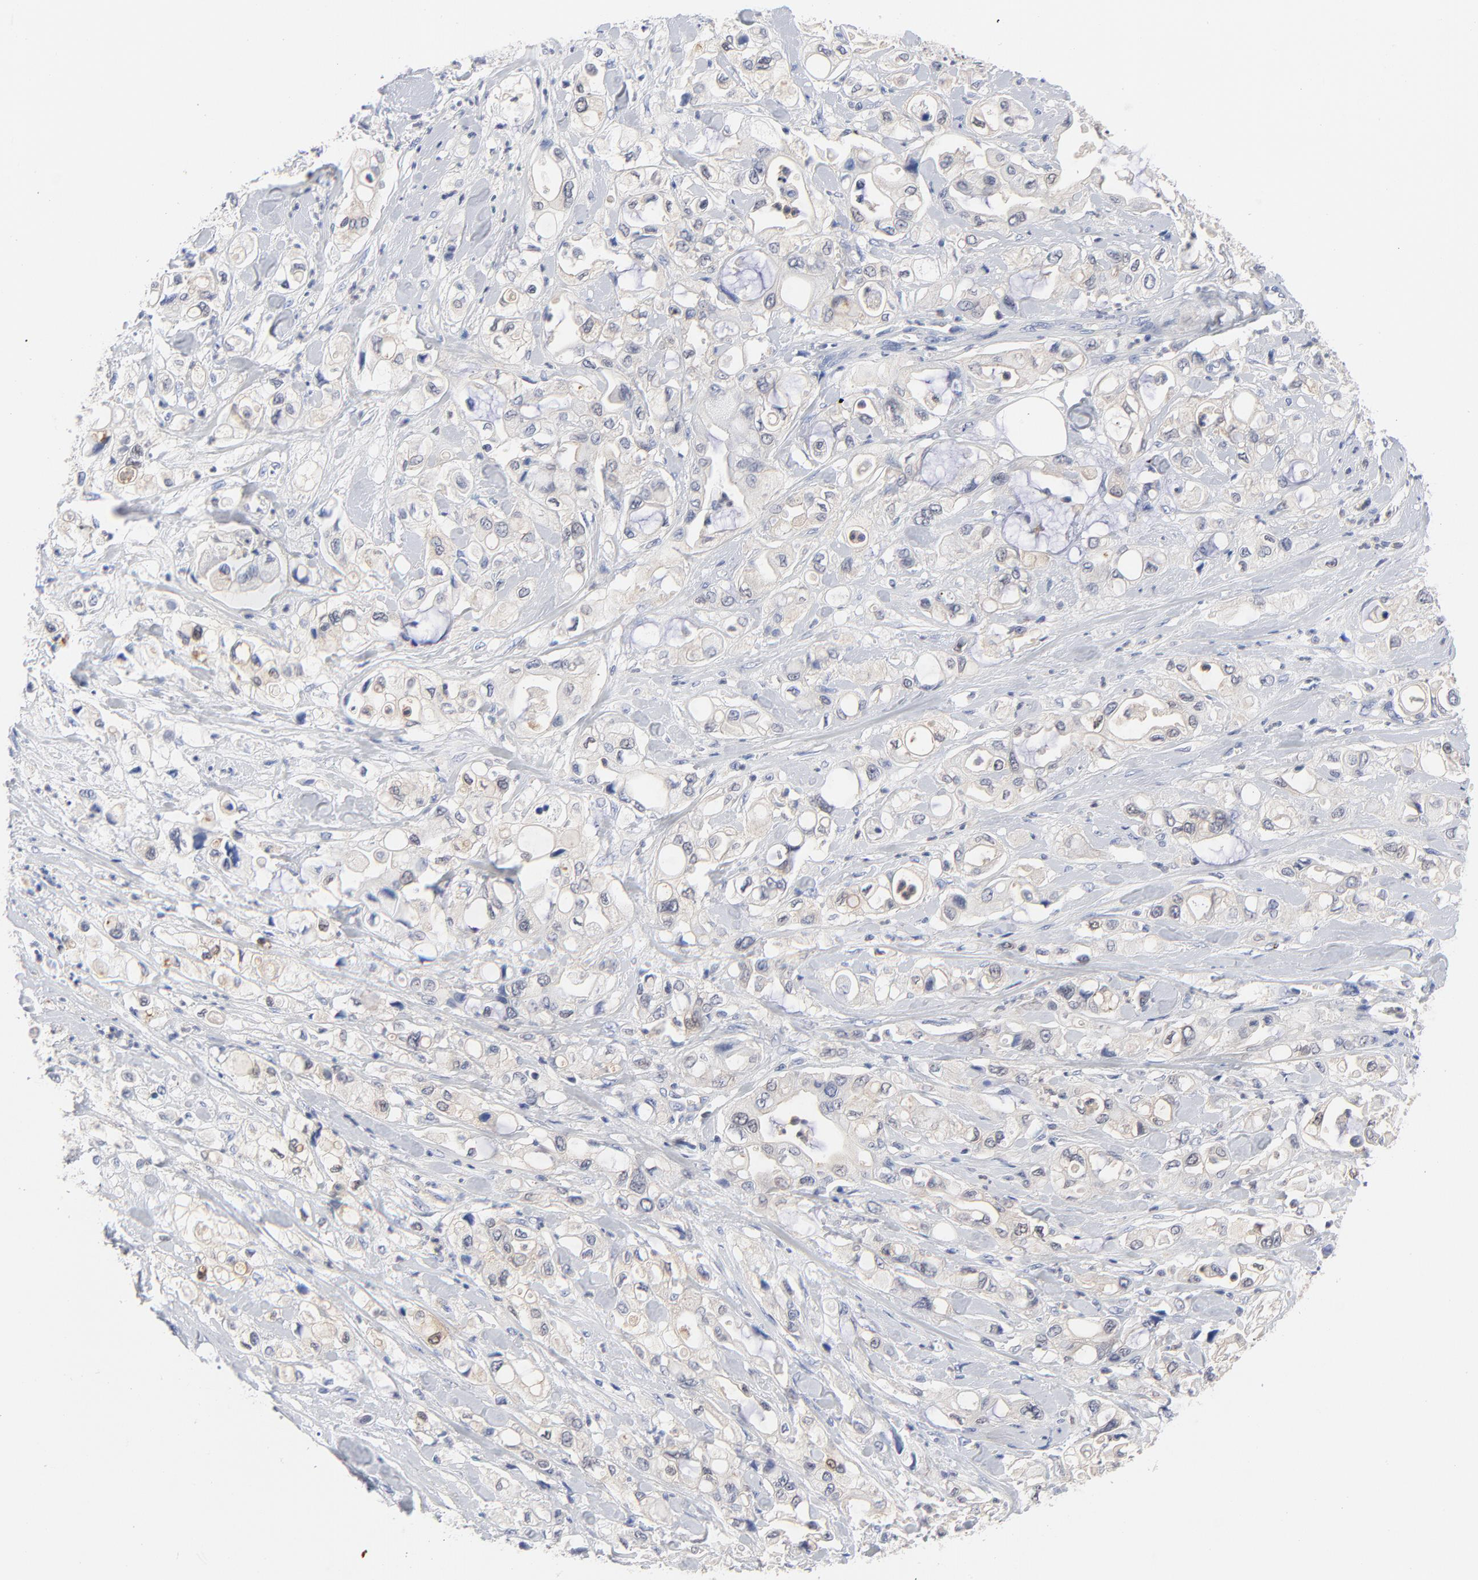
{"staining": {"intensity": "weak", "quantity": "<25%", "location": "cytoplasmic/membranous"}, "tissue": "pancreatic cancer", "cell_type": "Tumor cells", "image_type": "cancer", "snomed": [{"axis": "morphology", "description": "Adenocarcinoma, NOS"}, {"axis": "topography", "description": "Pancreas"}], "caption": "Tumor cells show no significant positivity in pancreatic cancer (adenocarcinoma).", "gene": "CAB39L", "patient": {"sex": "male", "age": 70}}